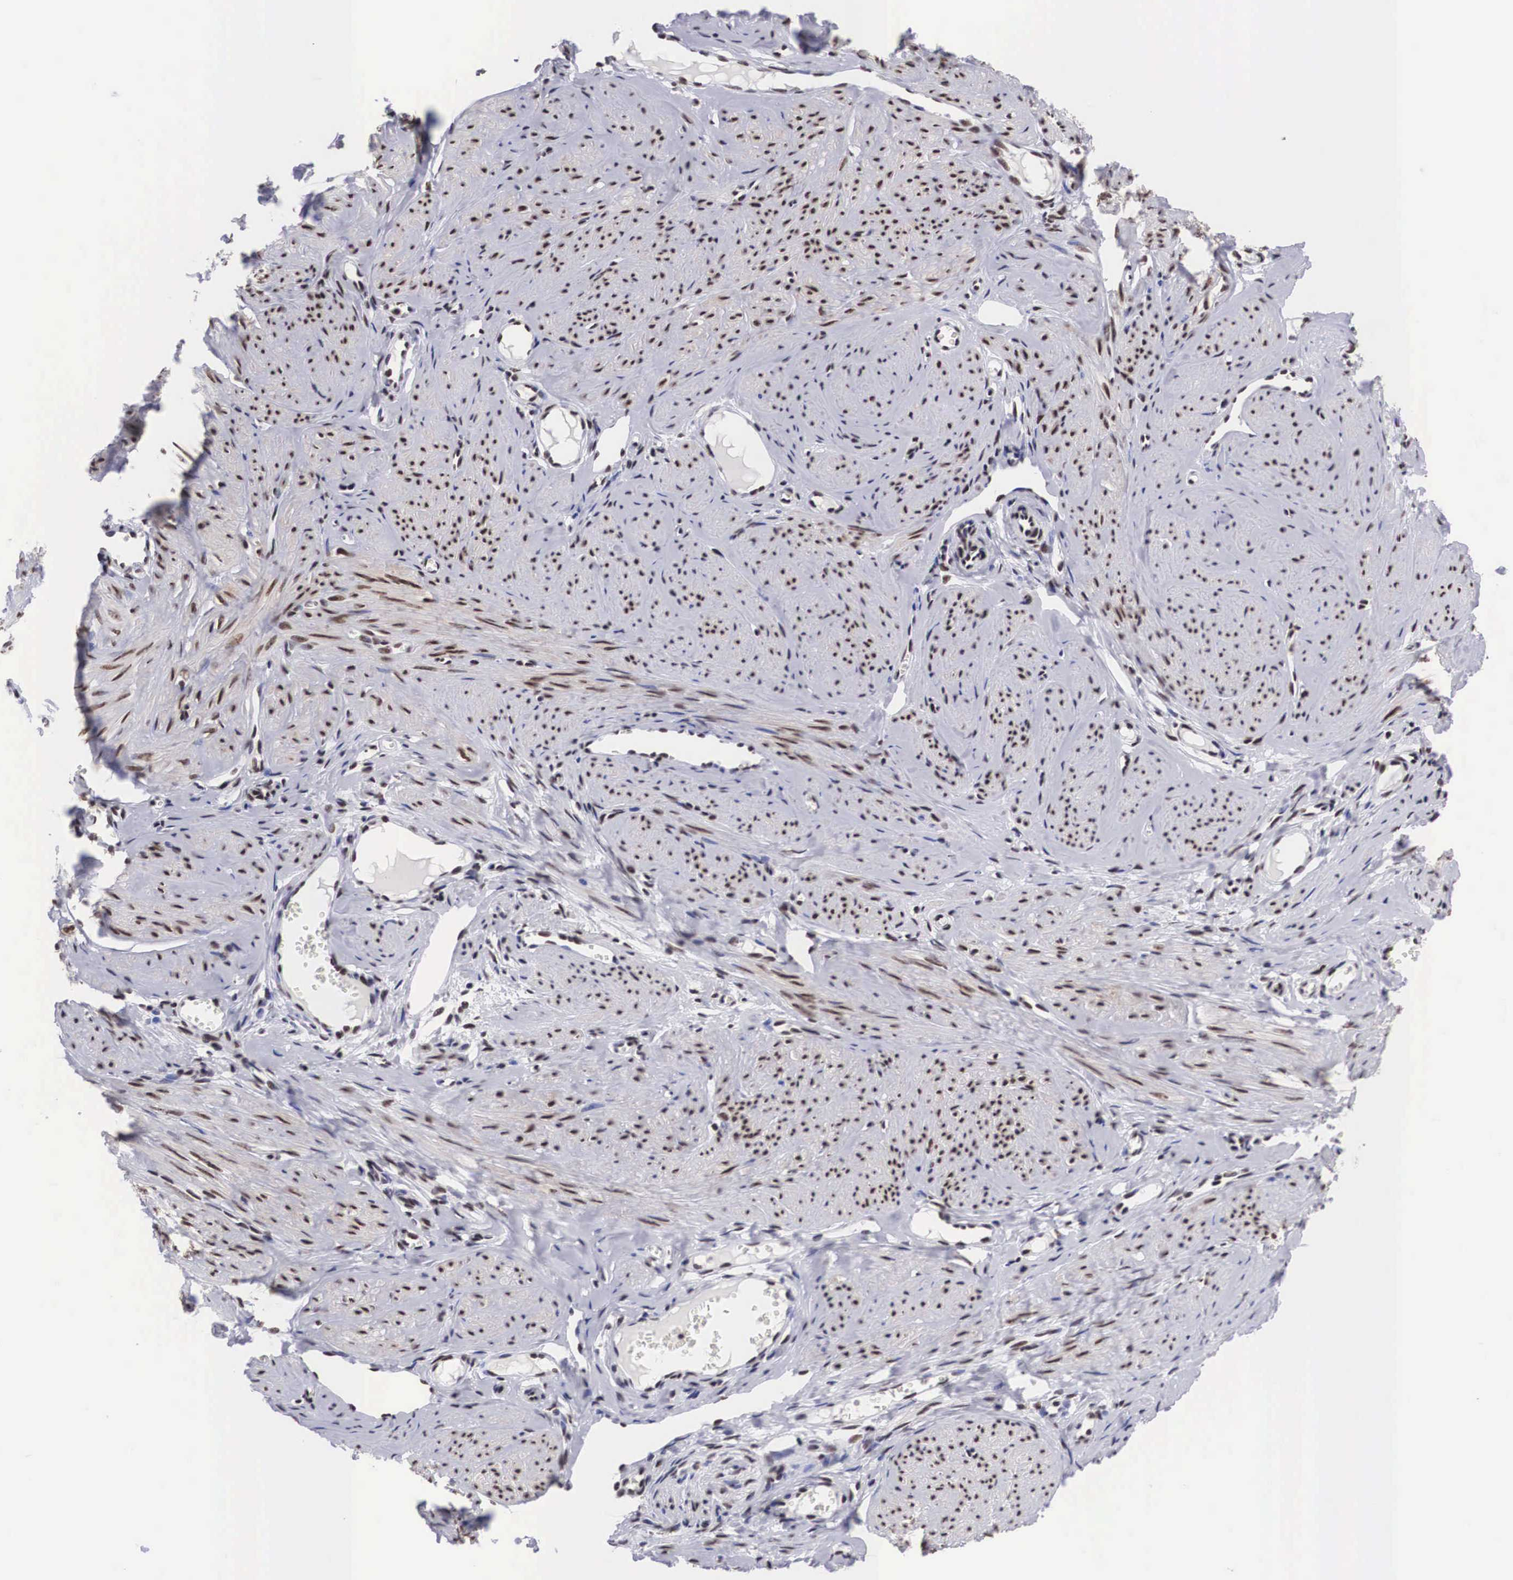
{"staining": {"intensity": "strong", "quantity": ">75%", "location": "nuclear"}, "tissue": "smooth muscle", "cell_type": "Smooth muscle cells", "image_type": "normal", "snomed": [{"axis": "morphology", "description": "Normal tissue, NOS"}, {"axis": "topography", "description": "Uterus"}], "caption": "High-magnification brightfield microscopy of normal smooth muscle stained with DAB (brown) and counterstained with hematoxylin (blue). smooth muscle cells exhibit strong nuclear staining is seen in about>75% of cells.", "gene": "SF3A1", "patient": {"sex": "female", "age": 45}}